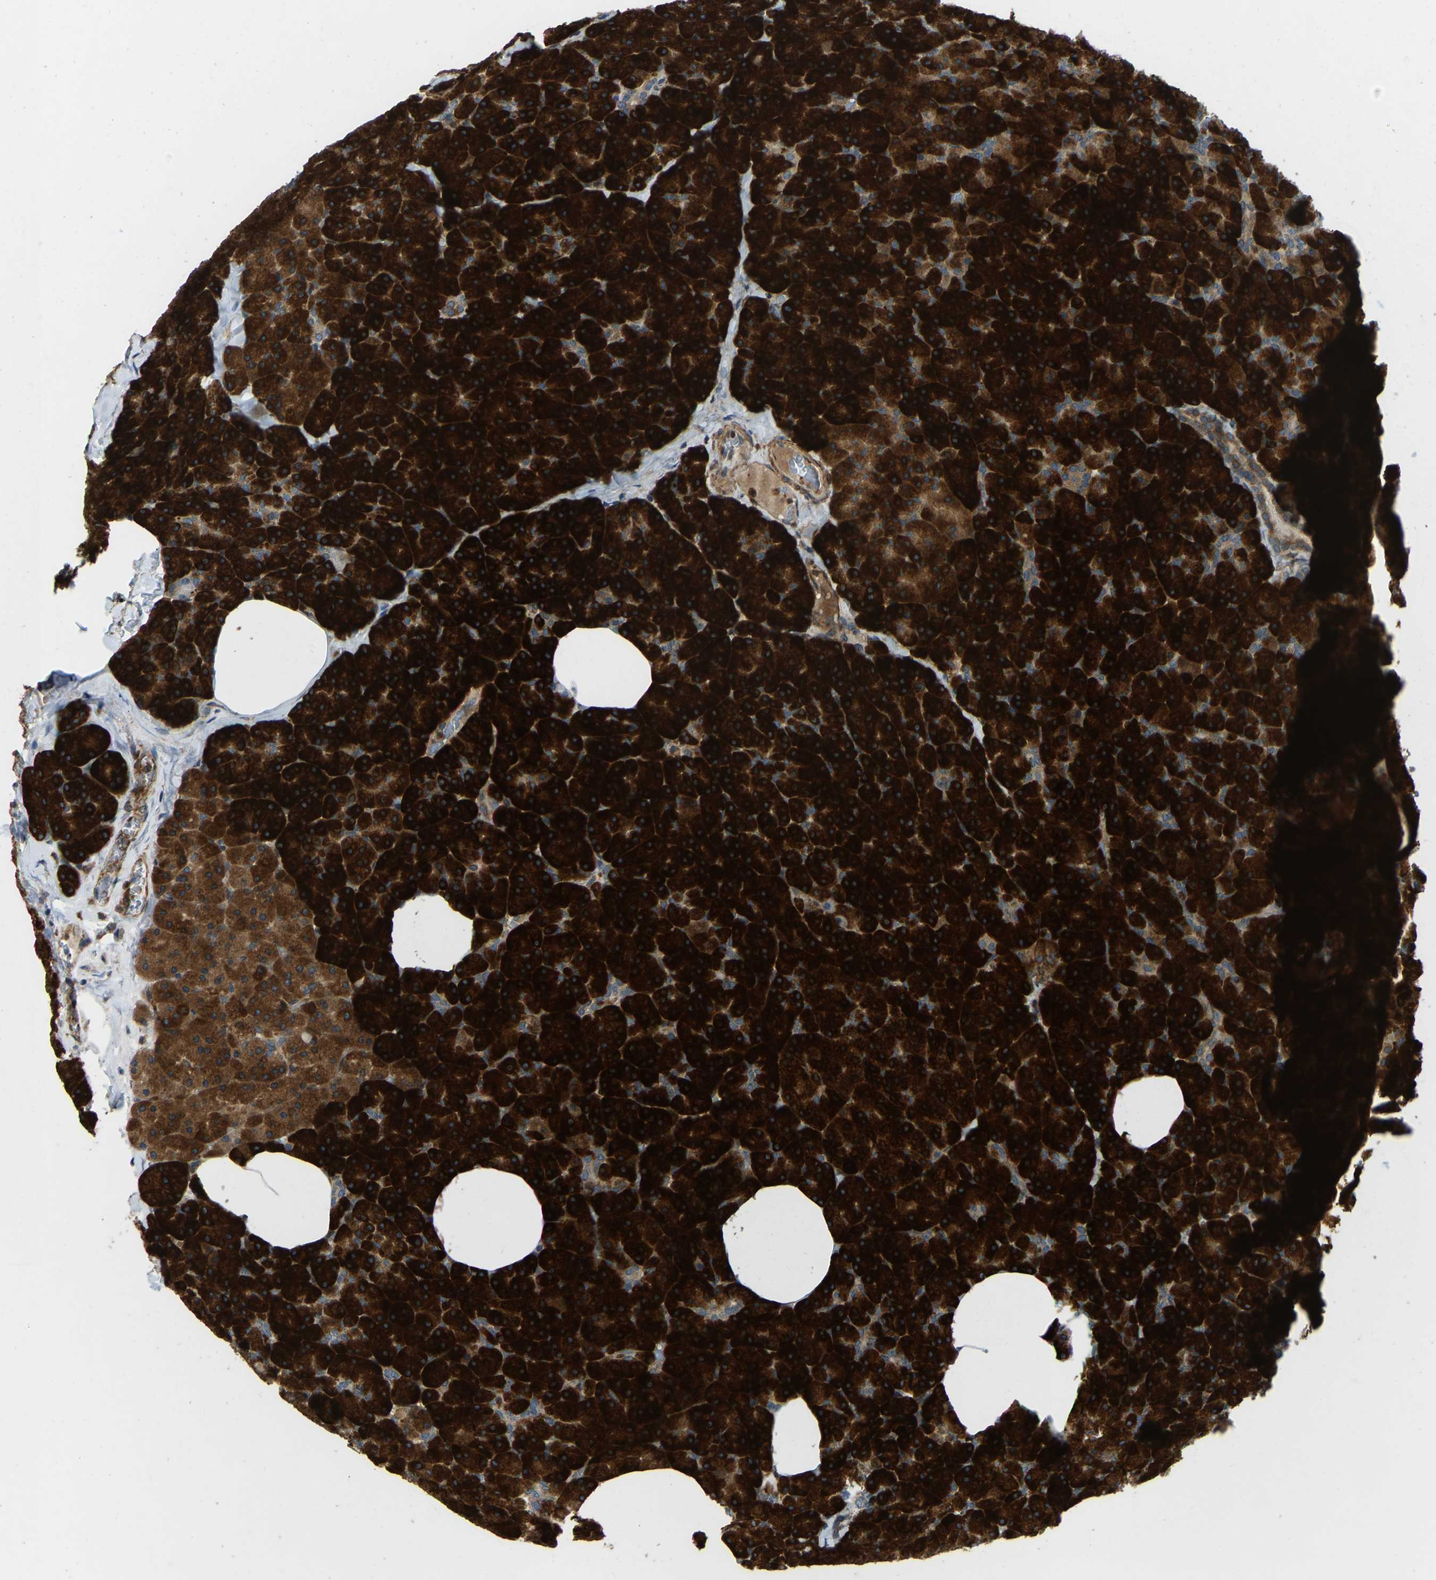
{"staining": {"intensity": "strong", "quantity": ">75%", "location": "cytoplasmic/membranous"}, "tissue": "pancreas", "cell_type": "Exocrine glandular cells", "image_type": "normal", "snomed": [{"axis": "morphology", "description": "Normal tissue, NOS"}, {"axis": "morphology", "description": "Carcinoid, malignant, NOS"}, {"axis": "topography", "description": "Pancreas"}], "caption": "Normal pancreas was stained to show a protein in brown. There is high levels of strong cytoplasmic/membranous staining in approximately >75% of exocrine glandular cells. (Brightfield microscopy of DAB IHC at high magnification).", "gene": "OS9", "patient": {"sex": "female", "age": 35}}